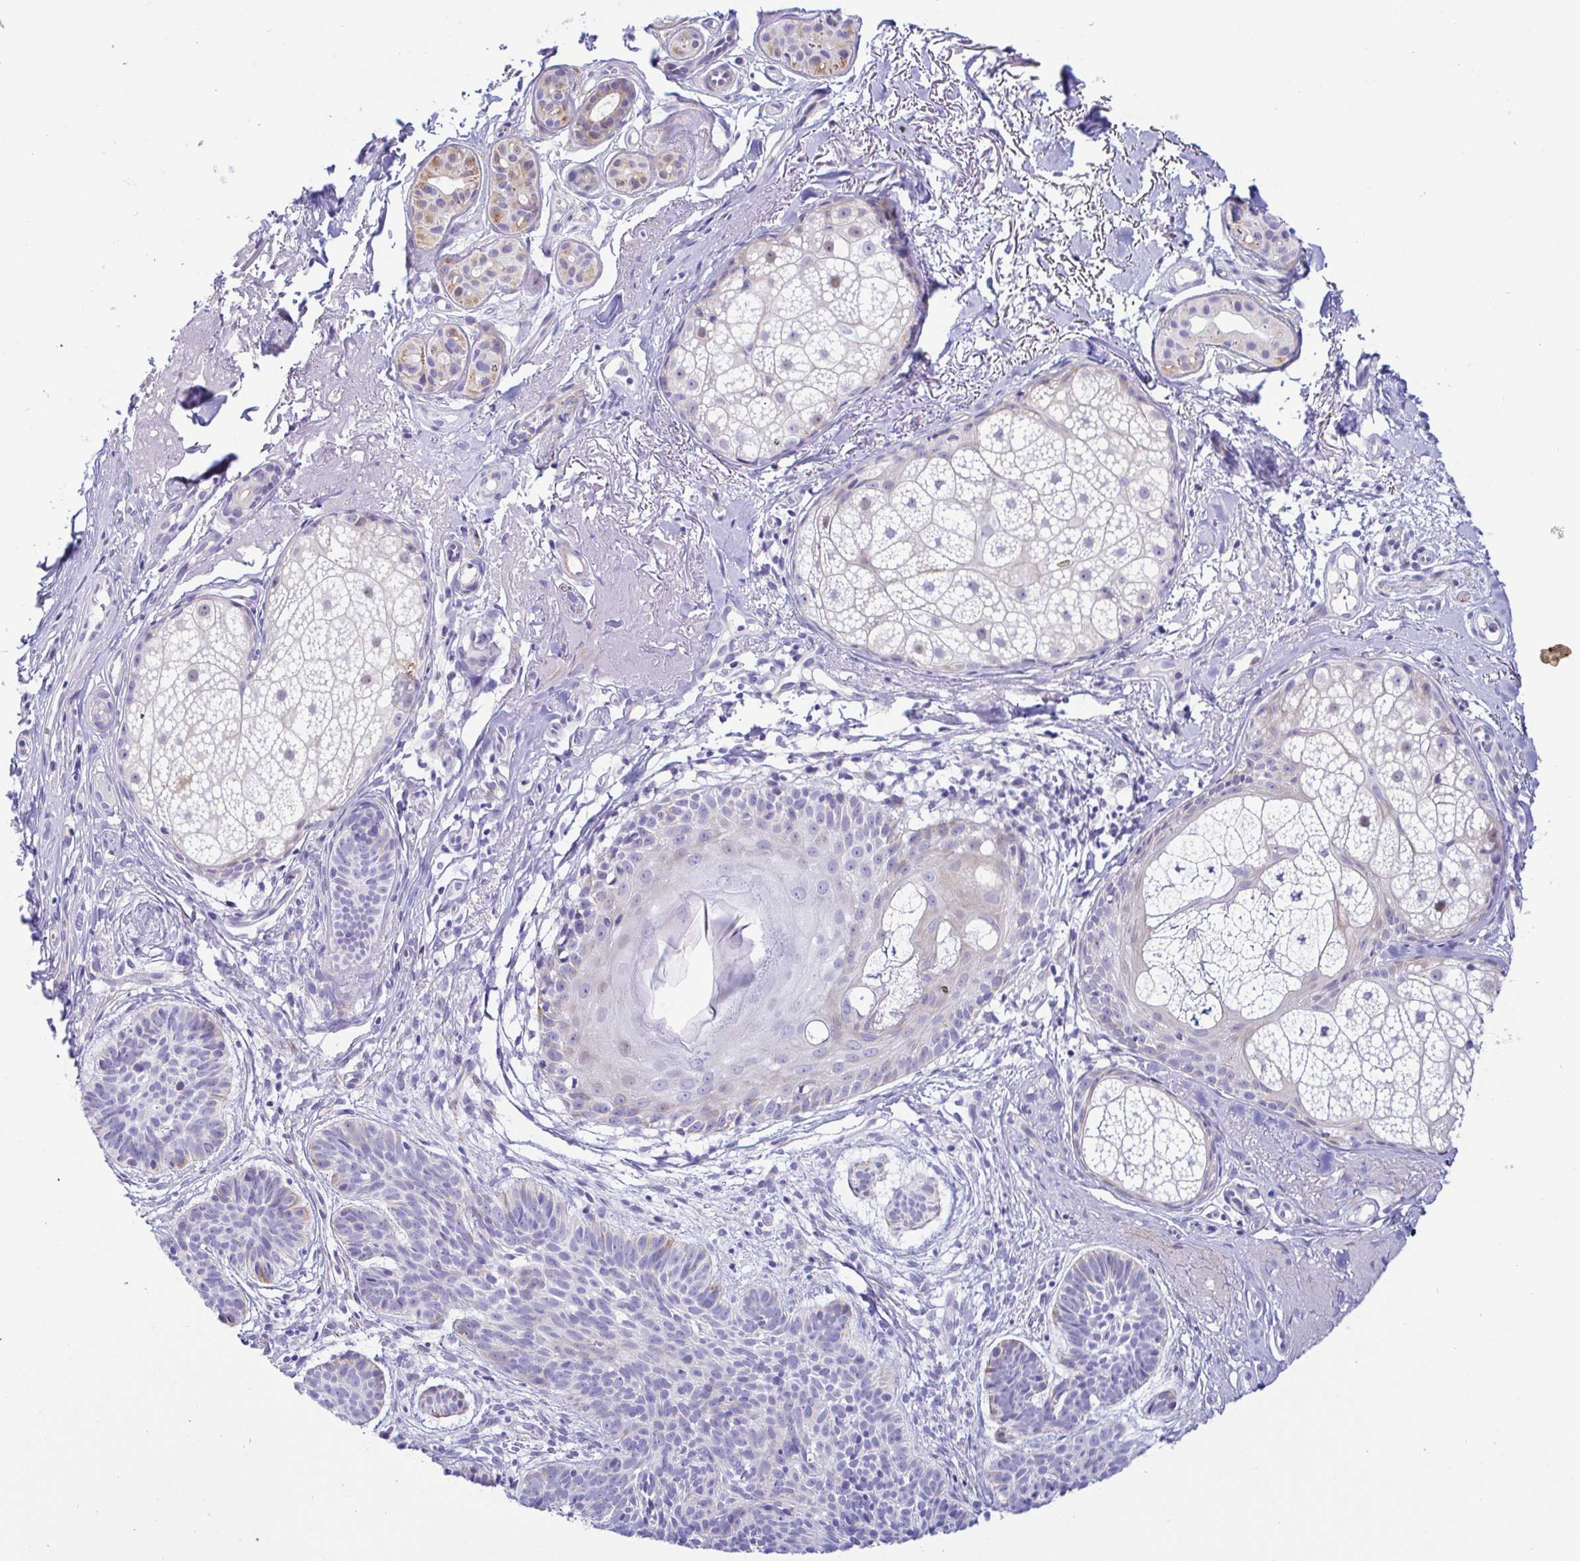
{"staining": {"intensity": "negative", "quantity": "none", "location": "none"}, "tissue": "skin cancer", "cell_type": "Tumor cells", "image_type": "cancer", "snomed": [{"axis": "morphology", "description": "Basal cell carcinoma"}, {"axis": "topography", "description": "Skin"}], "caption": "Immunohistochemistry of human skin basal cell carcinoma shows no positivity in tumor cells.", "gene": "PINLYP", "patient": {"sex": "male", "age": 78}}